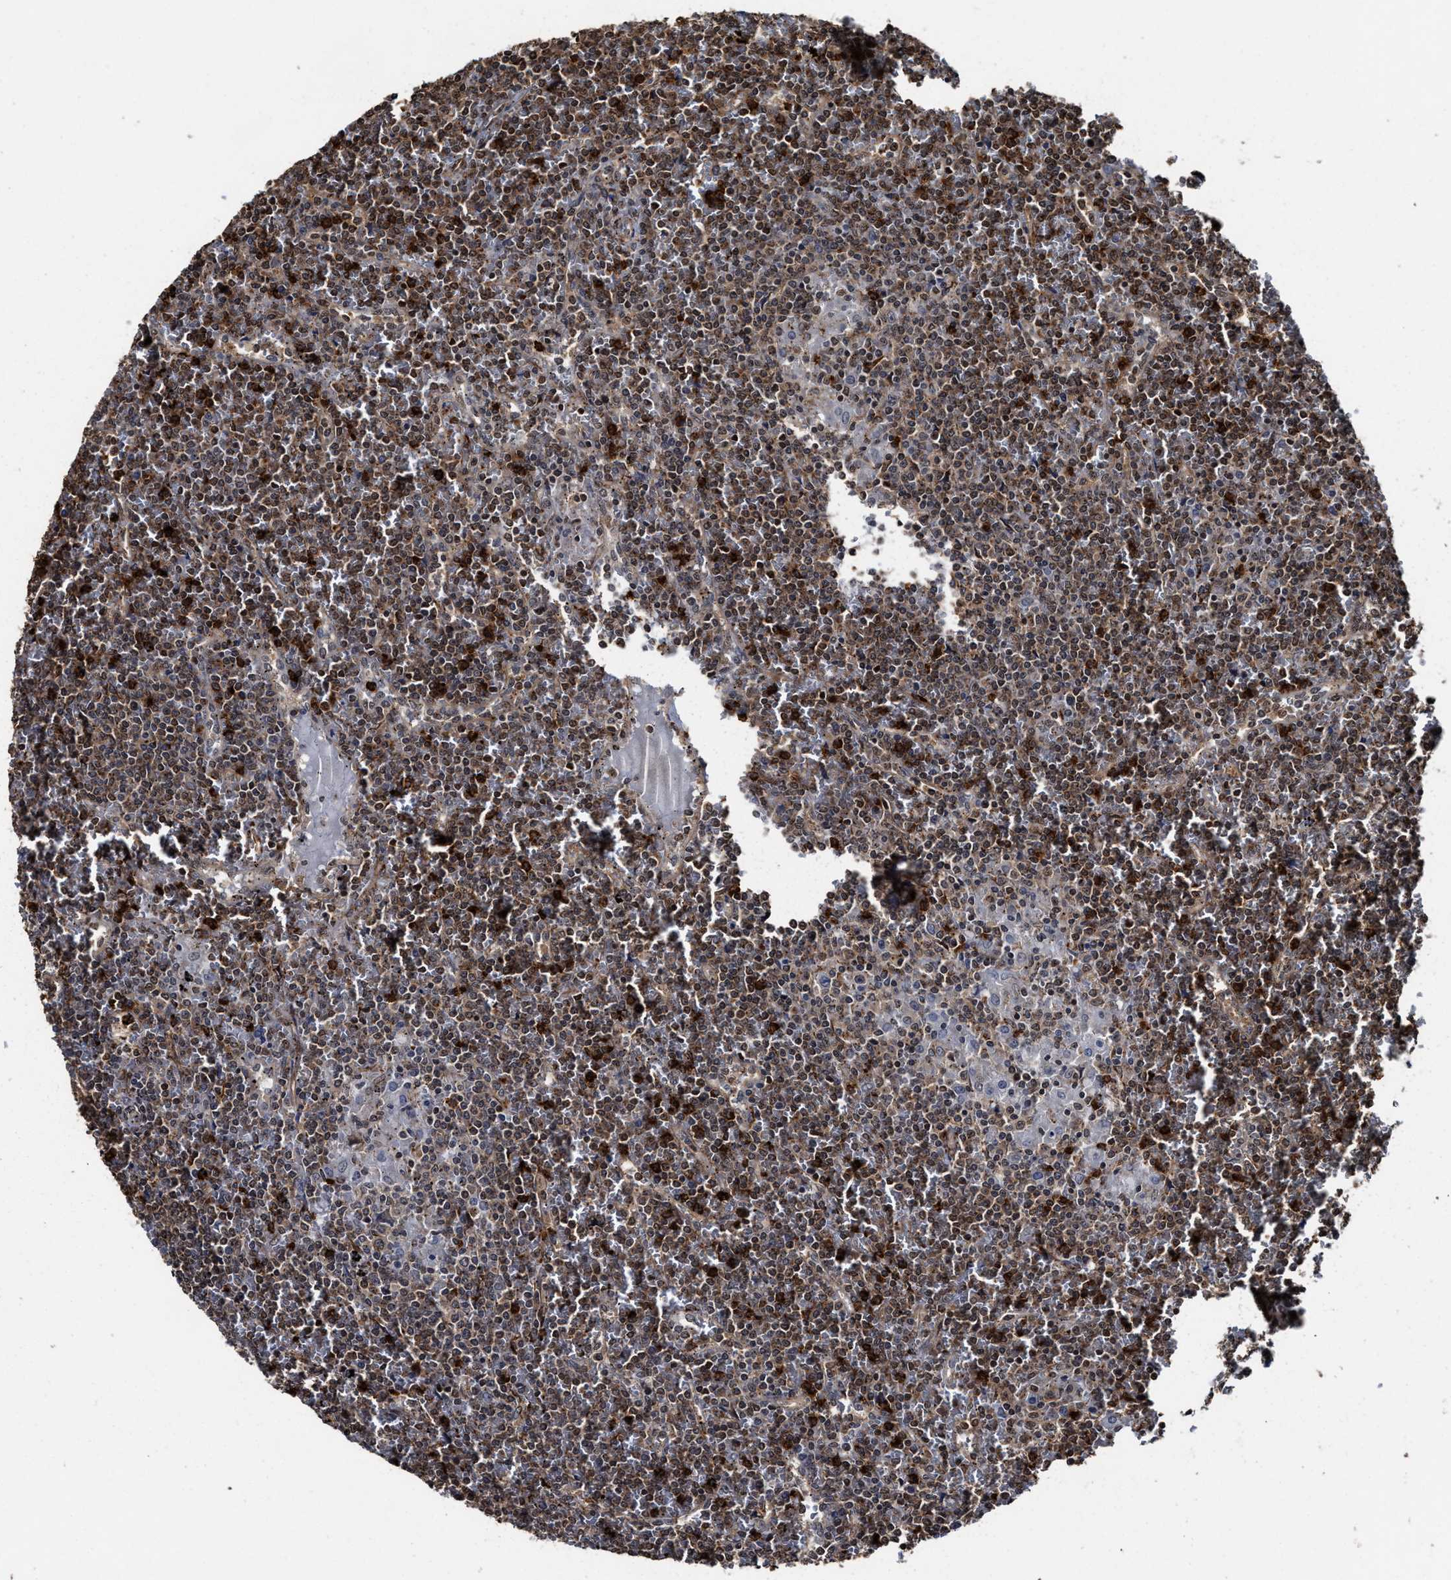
{"staining": {"intensity": "moderate", "quantity": "25%-75%", "location": "nuclear"}, "tissue": "lymphoma", "cell_type": "Tumor cells", "image_type": "cancer", "snomed": [{"axis": "morphology", "description": "Malignant lymphoma, non-Hodgkin's type, Low grade"}, {"axis": "topography", "description": "Spleen"}], "caption": "The immunohistochemical stain shows moderate nuclear expression in tumor cells of lymphoma tissue. (DAB (3,3'-diaminobenzidine) = brown stain, brightfield microscopy at high magnification).", "gene": "SEPTIN2", "patient": {"sex": "female", "age": 19}}